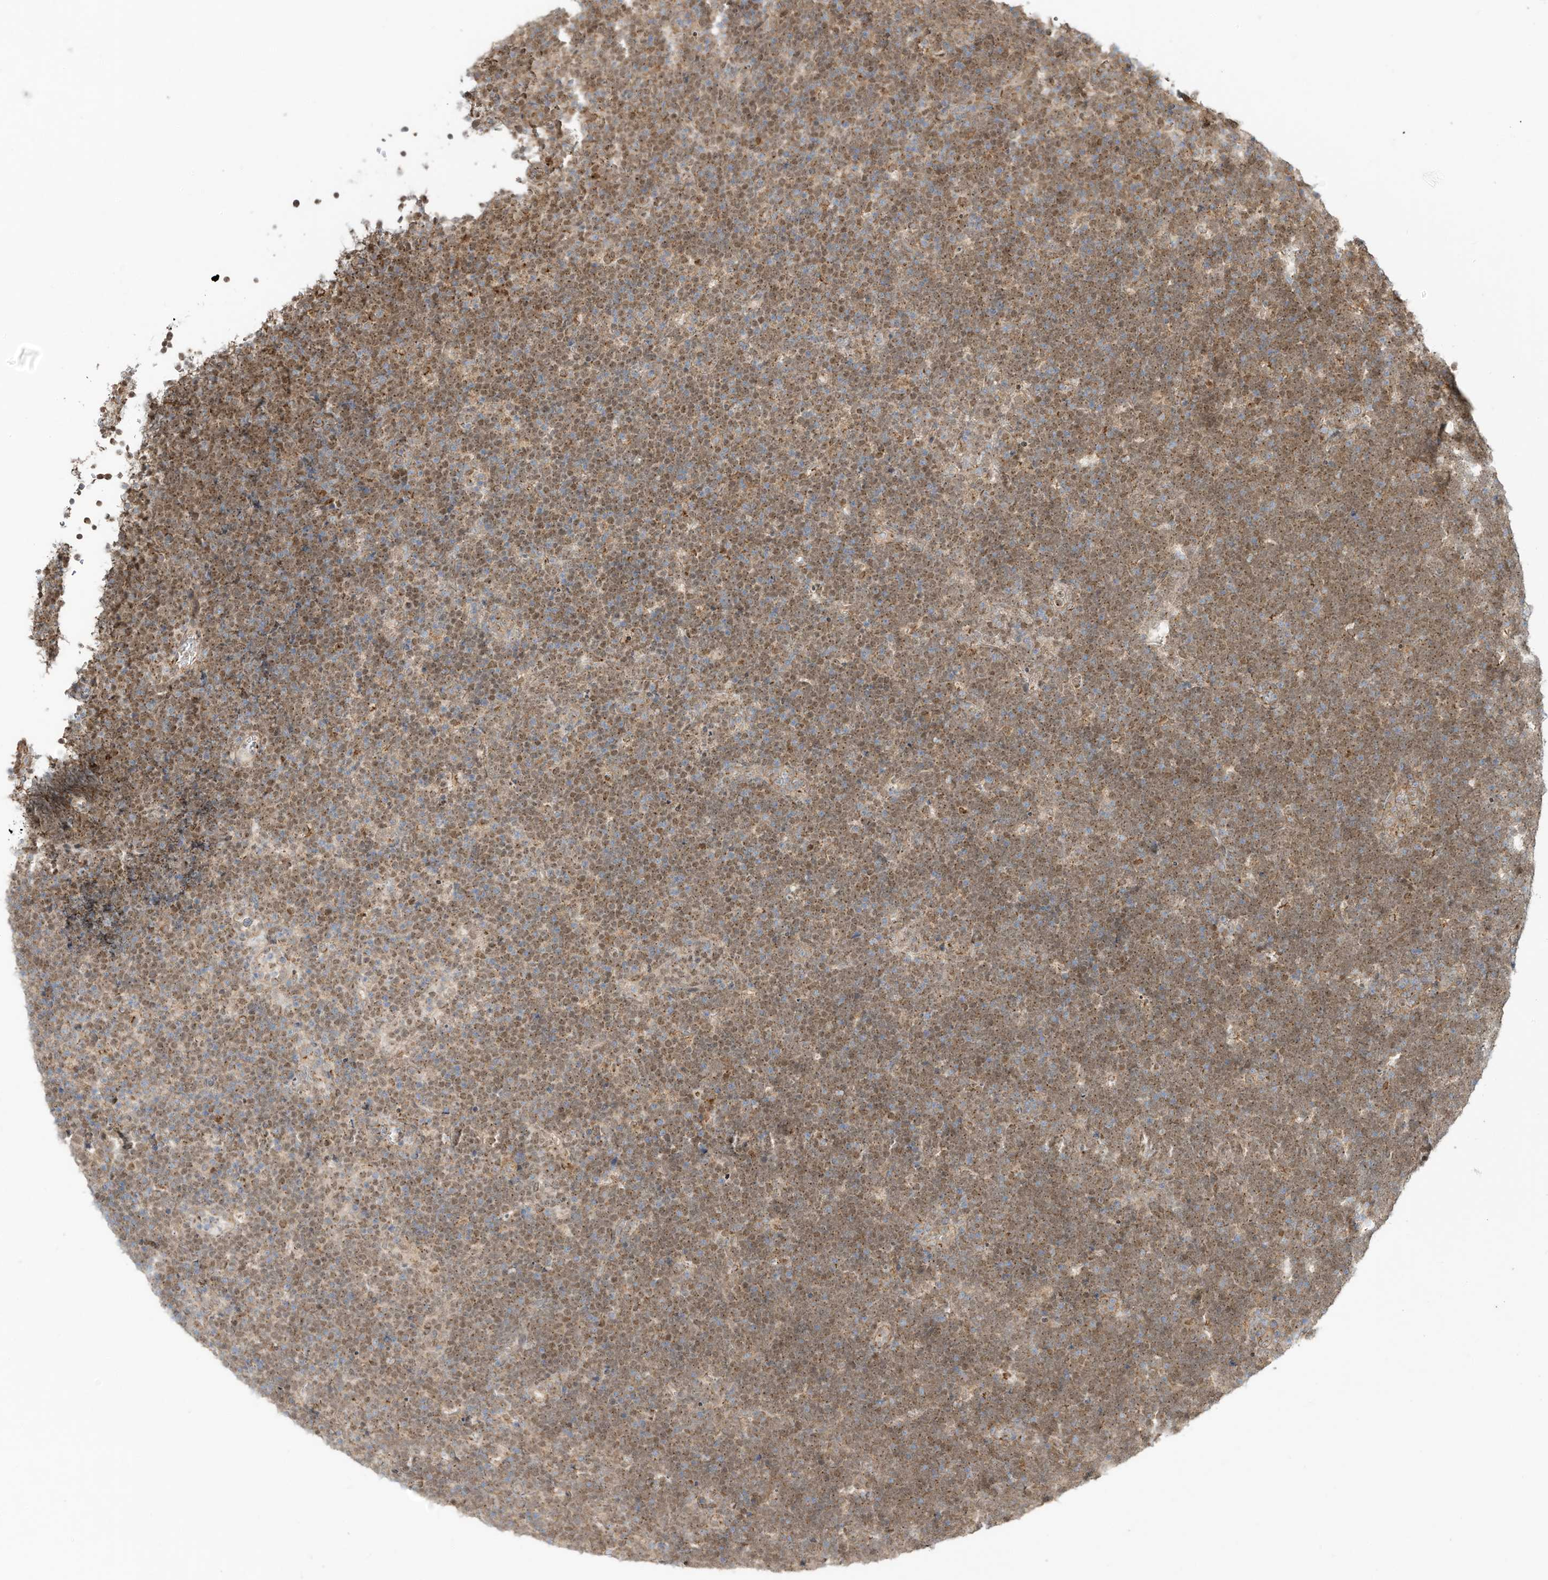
{"staining": {"intensity": "moderate", "quantity": ">75%", "location": "cytoplasmic/membranous,nuclear"}, "tissue": "lymphoma", "cell_type": "Tumor cells", "image_type": "cancer", "snomed": [{"axis": "morphology", "description": "Malignant lymphoma, non-Hodgkin's type, High grade"}, {"axis": "topography", "description": "Lymph node"}], "caption": "An immunohistochemistry histopathology image of tumor tissue is shown. Protein staining in brown shows moderate cytoplasmic/membranous and nuclear positivity in malignant lymphoma, non-Hodgkin's type (high-grade) within tumor cells.", "gene": "CUX1", "patient": {"sex": "male", "age": 13}}